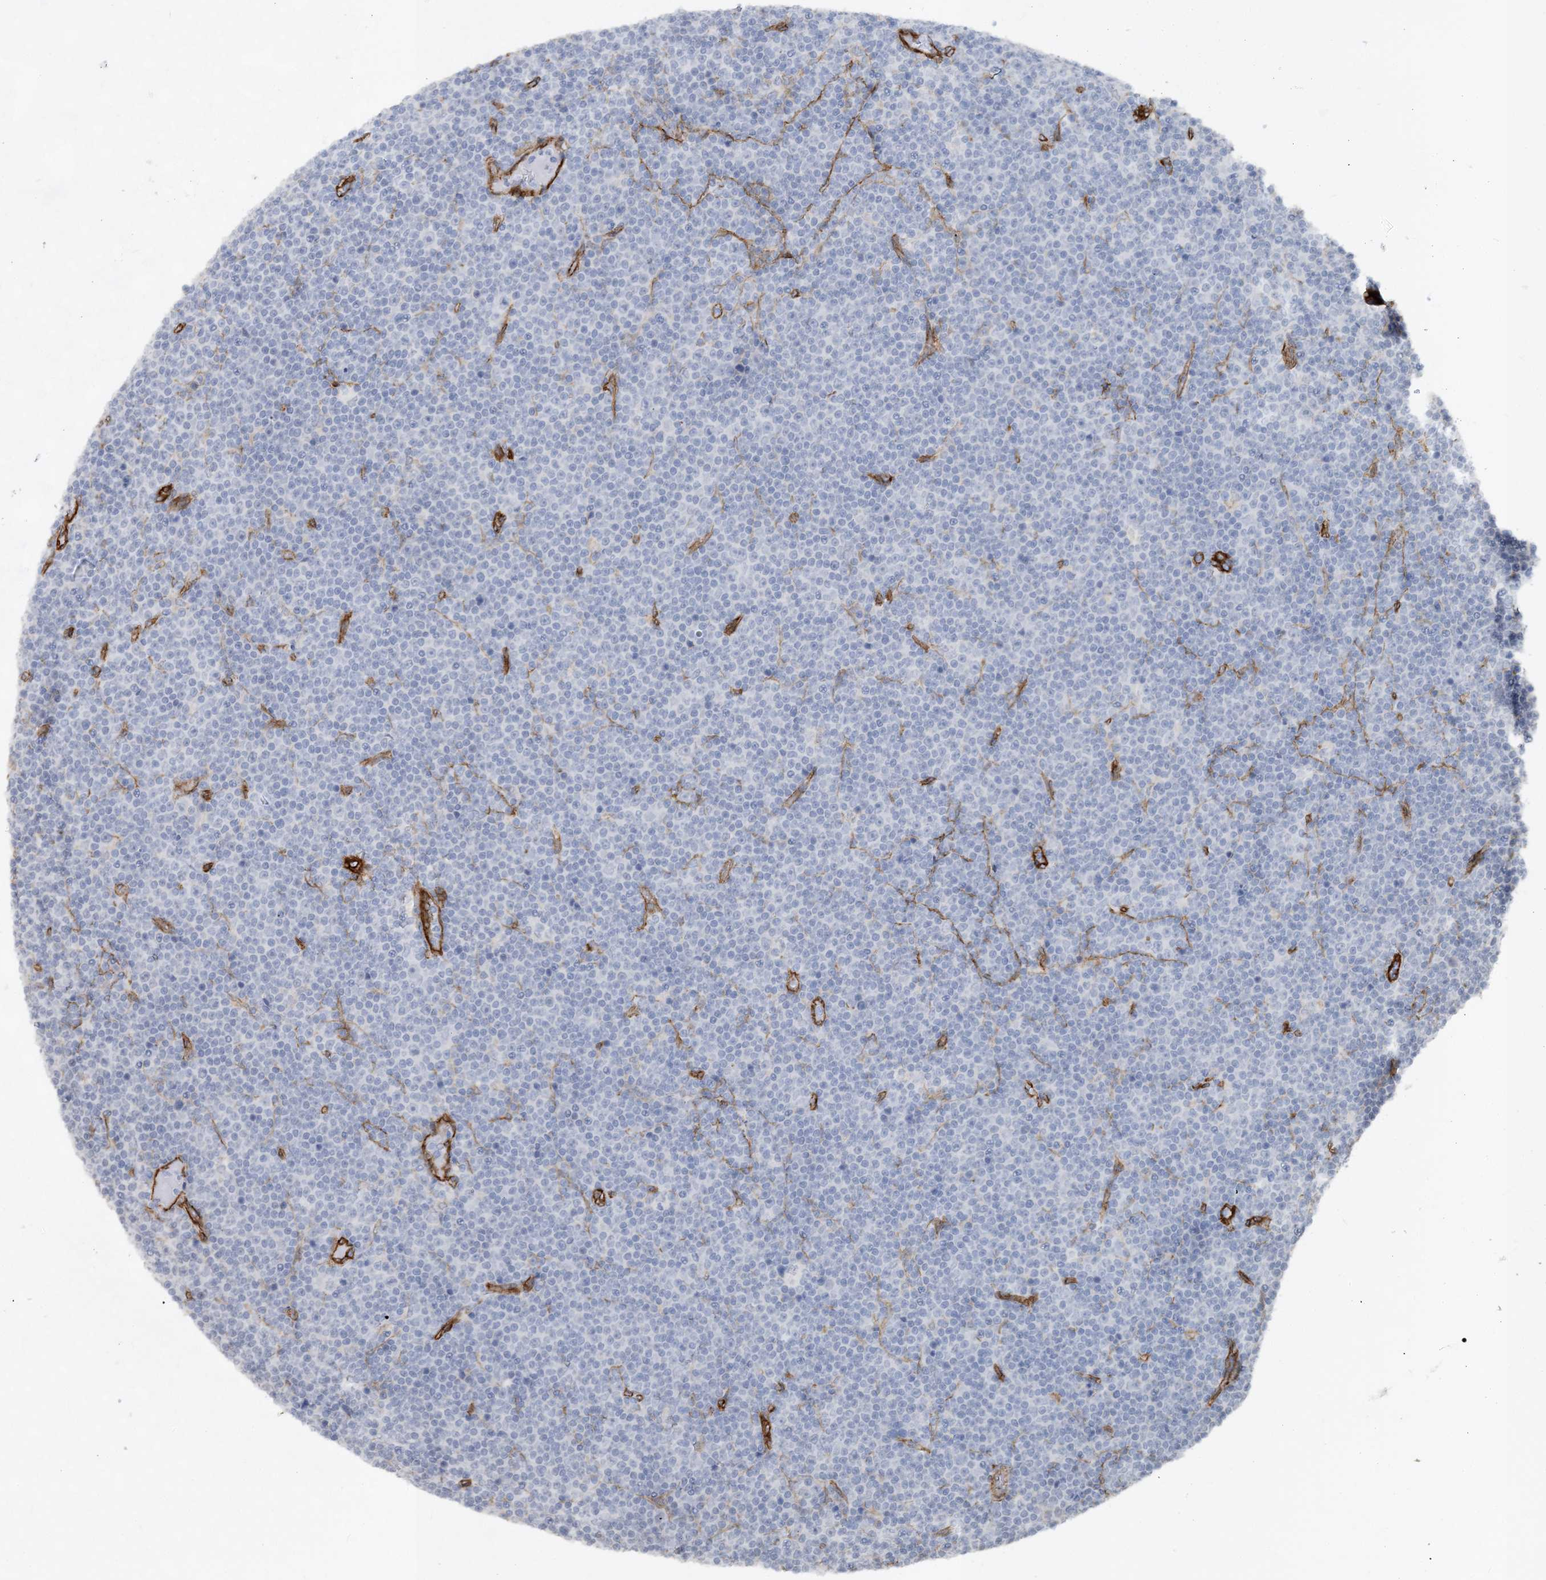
{"staining": {"intensity": "negative", "quantity": "none", "location": "none"}, "tissue": "lymphoma", "cell_type": "Tumor cells", "image_type": "cancer", "snomed": [{"axis": "morphology", "description": "Malignant lymphoma, non-Hodgkin's type, Low grade"}, {"axis": "topography", "description": "Lymph node"}], "caption": "The image exhibits no staining of tumor cells in lymphoma.", "gene": "RAI14", "patient": {"sex": "female", "age": 67}}